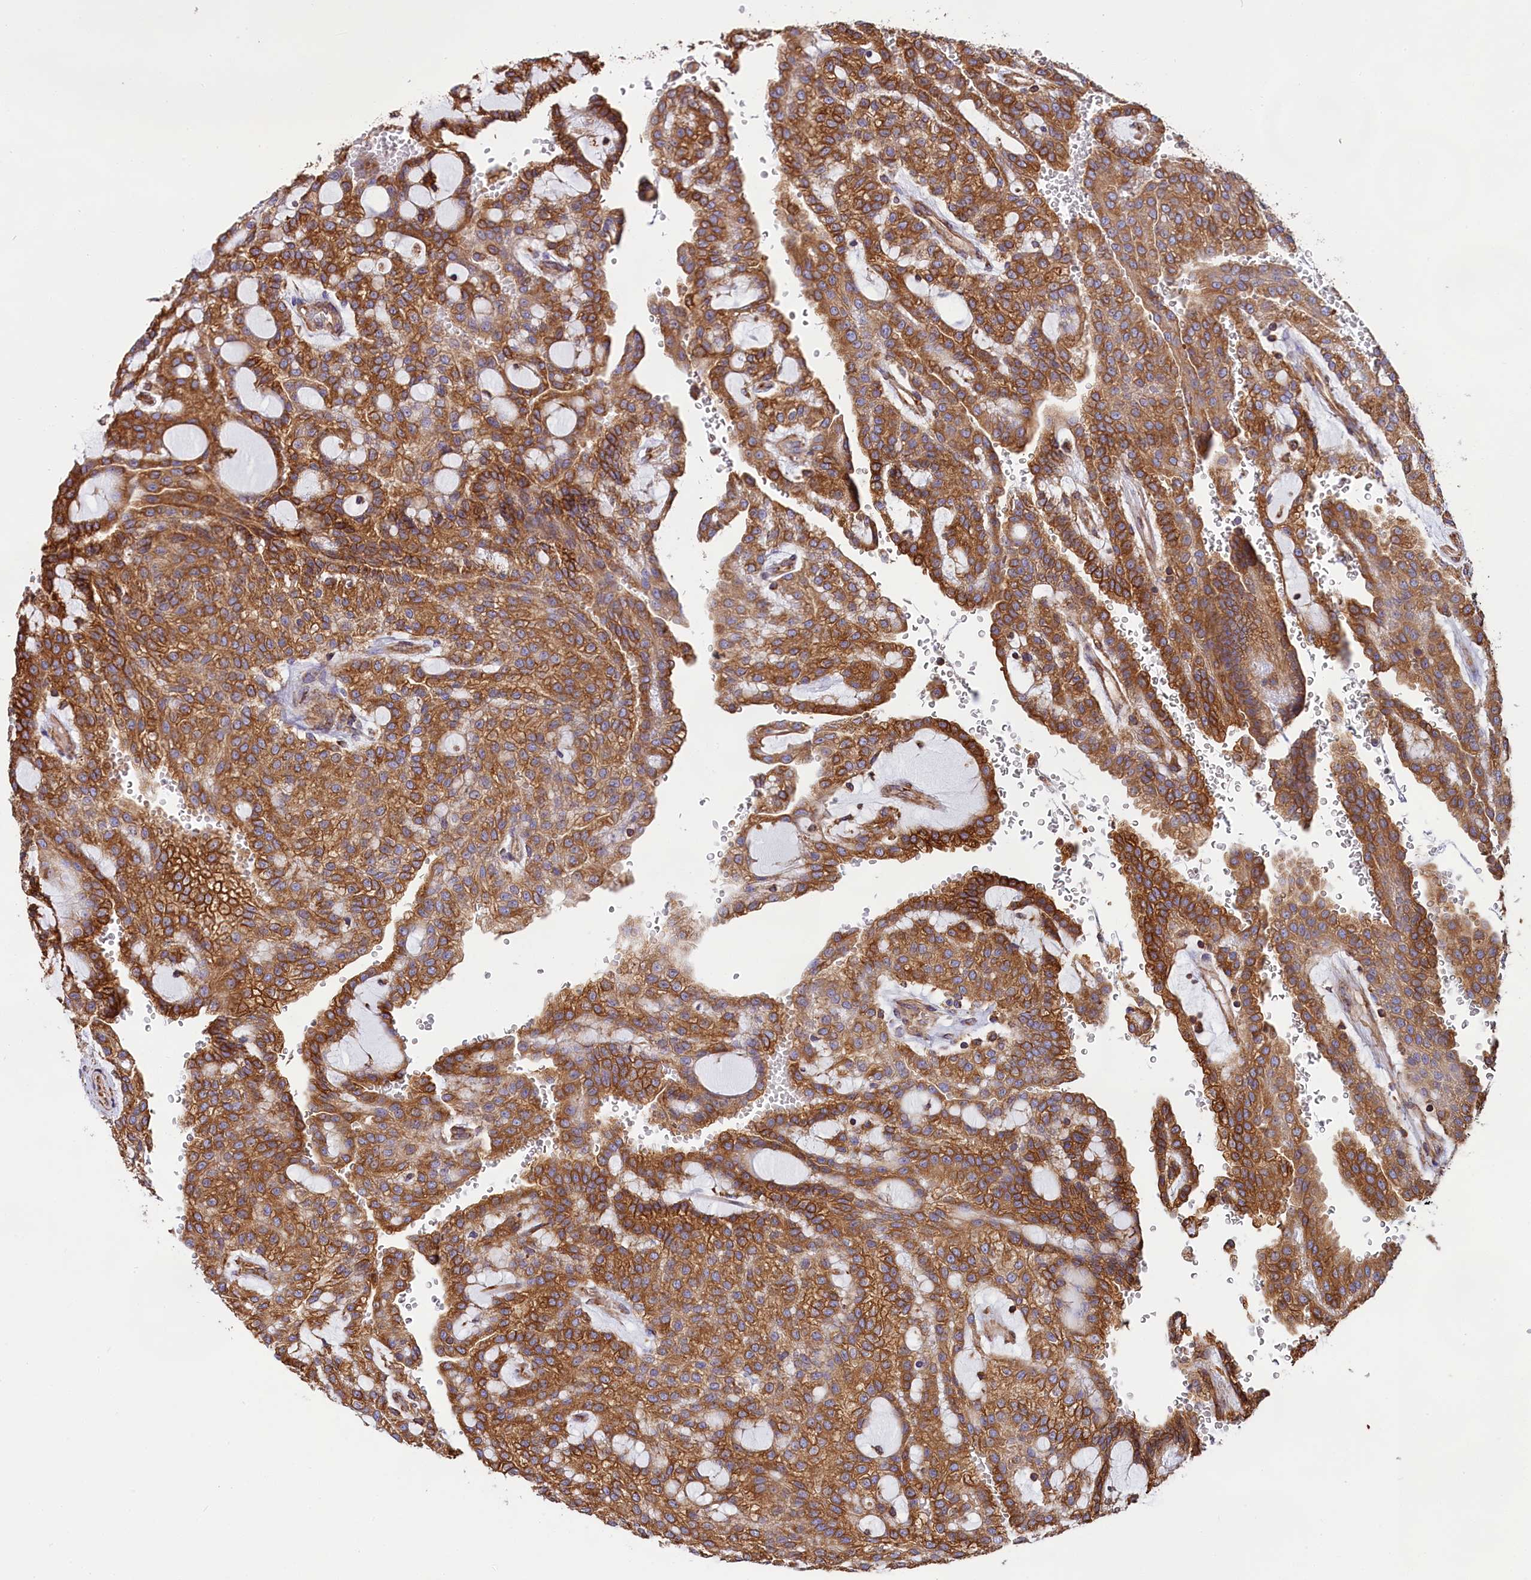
{"staining": {"intensity": "strong", "quantity": ">75%", "location": "cytoplasmic/membranous"}, "tissue": "renal cancer", "cell_type": "Tumor cells", "image_type": "cancer", "snomed": [{"axis": "morphology", "description": "Adenocarcinoma, NOS"}, {"axis": "topography", "description": "Kidney"}], "caption": "Strong cytoplasmic/membranous positivity is seen in about >75% of tumor cells in renal cancer.", "gene": "GYS1", "patient": {"sex": "male", "age": 63}}